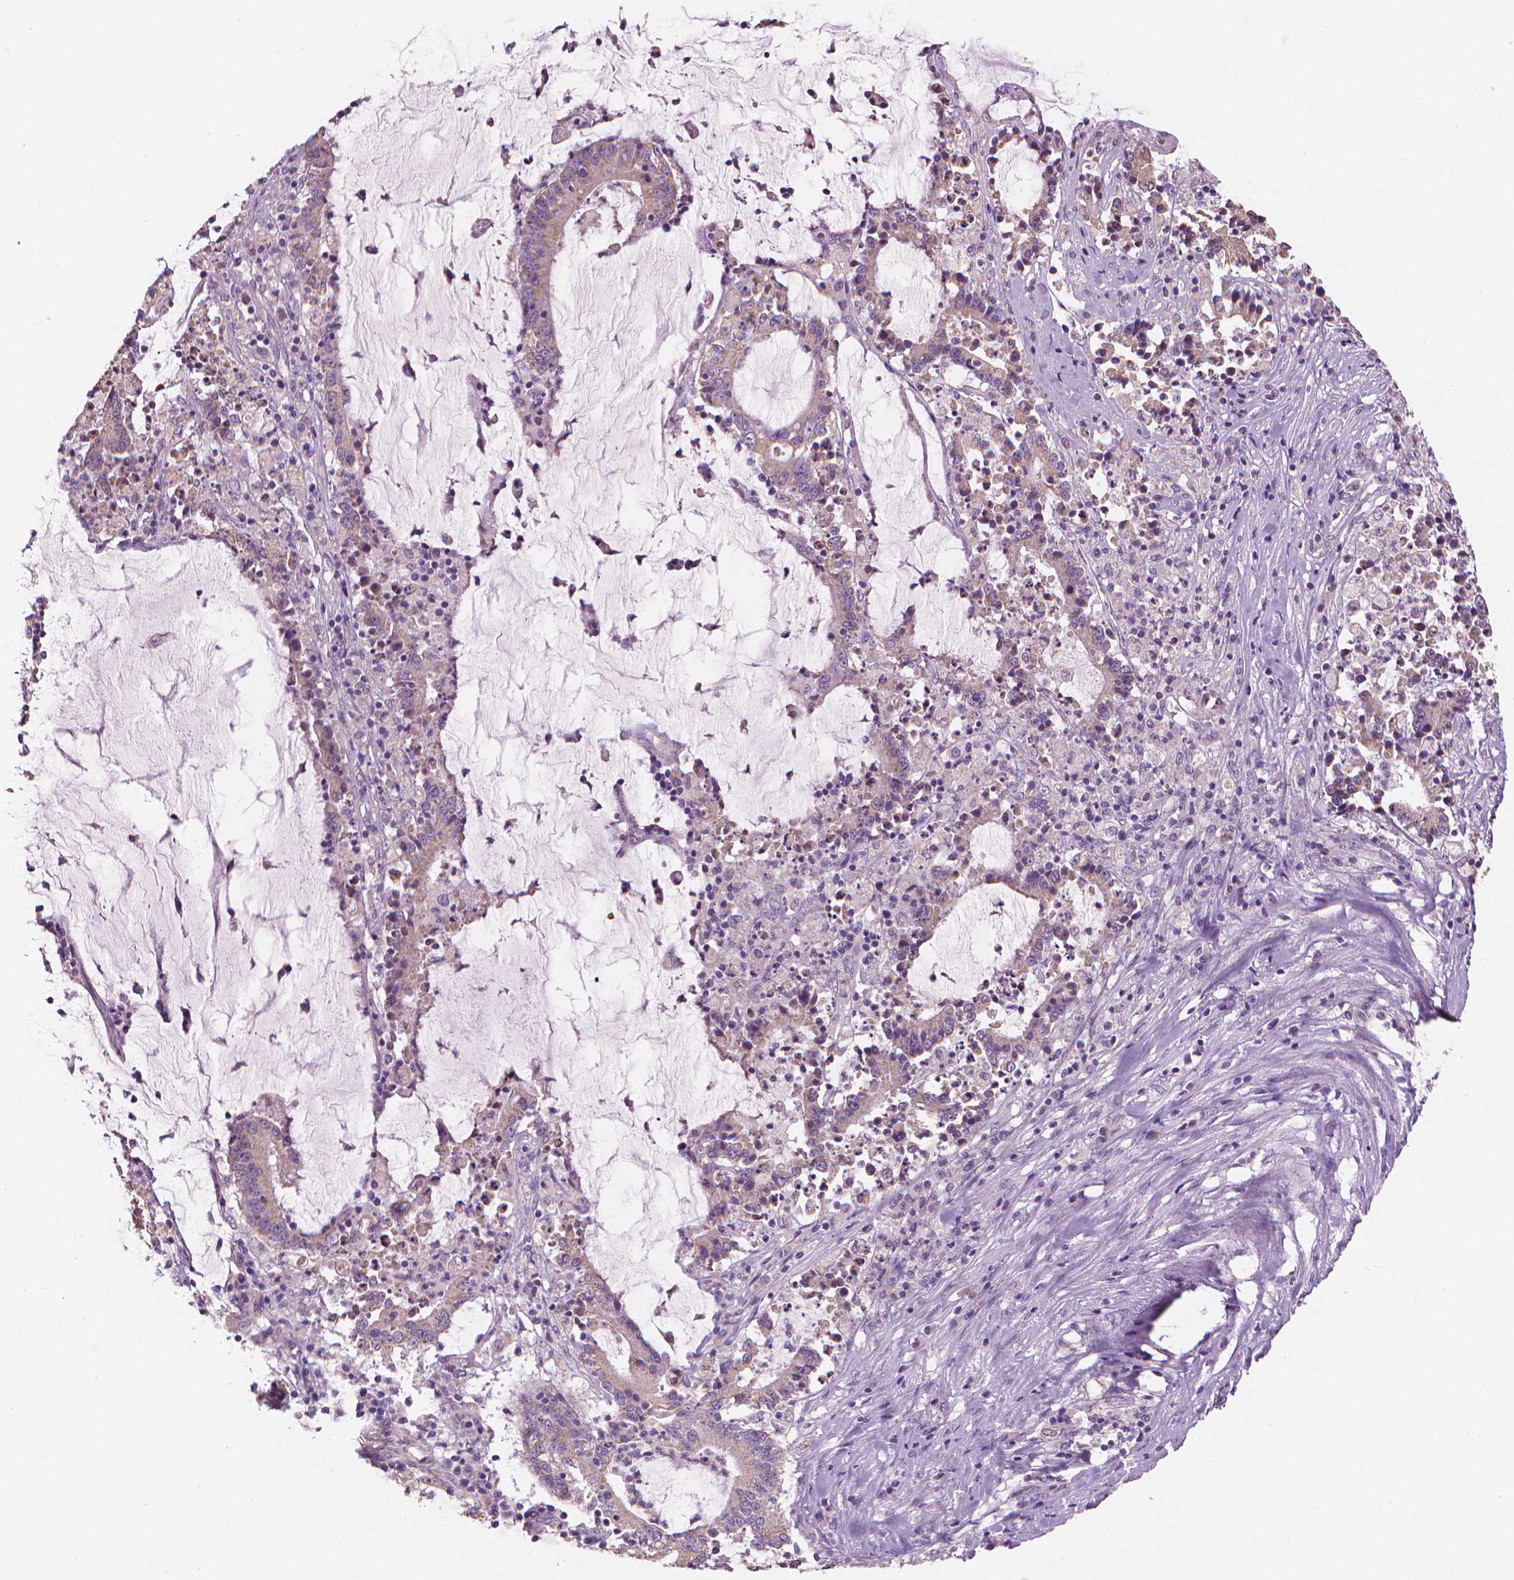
{"staining": {"intensity": "negative", "quantity": "none", "location": "none"}, "tissue": "stomach cancer", "cell_type": "Tumor cells", "image_type": "cancer", "snomed": [{"axis": "morphology", "description": "Adenocarcinoma, NOS"}, {"axis": "topography", "description": "Stomach, upper"}], "caption": "Tumor cells are negative for protein expression in human adenocarcinoma (stomach). Brightfield microscopy of immunohistochemistry stained with DAB (3,3'-diaminobenzidine) (brown) and hematoxylin (blue), captured at high magnification.", "gene": "TTC29", "patient": {"sex": "male", "age": 68}}